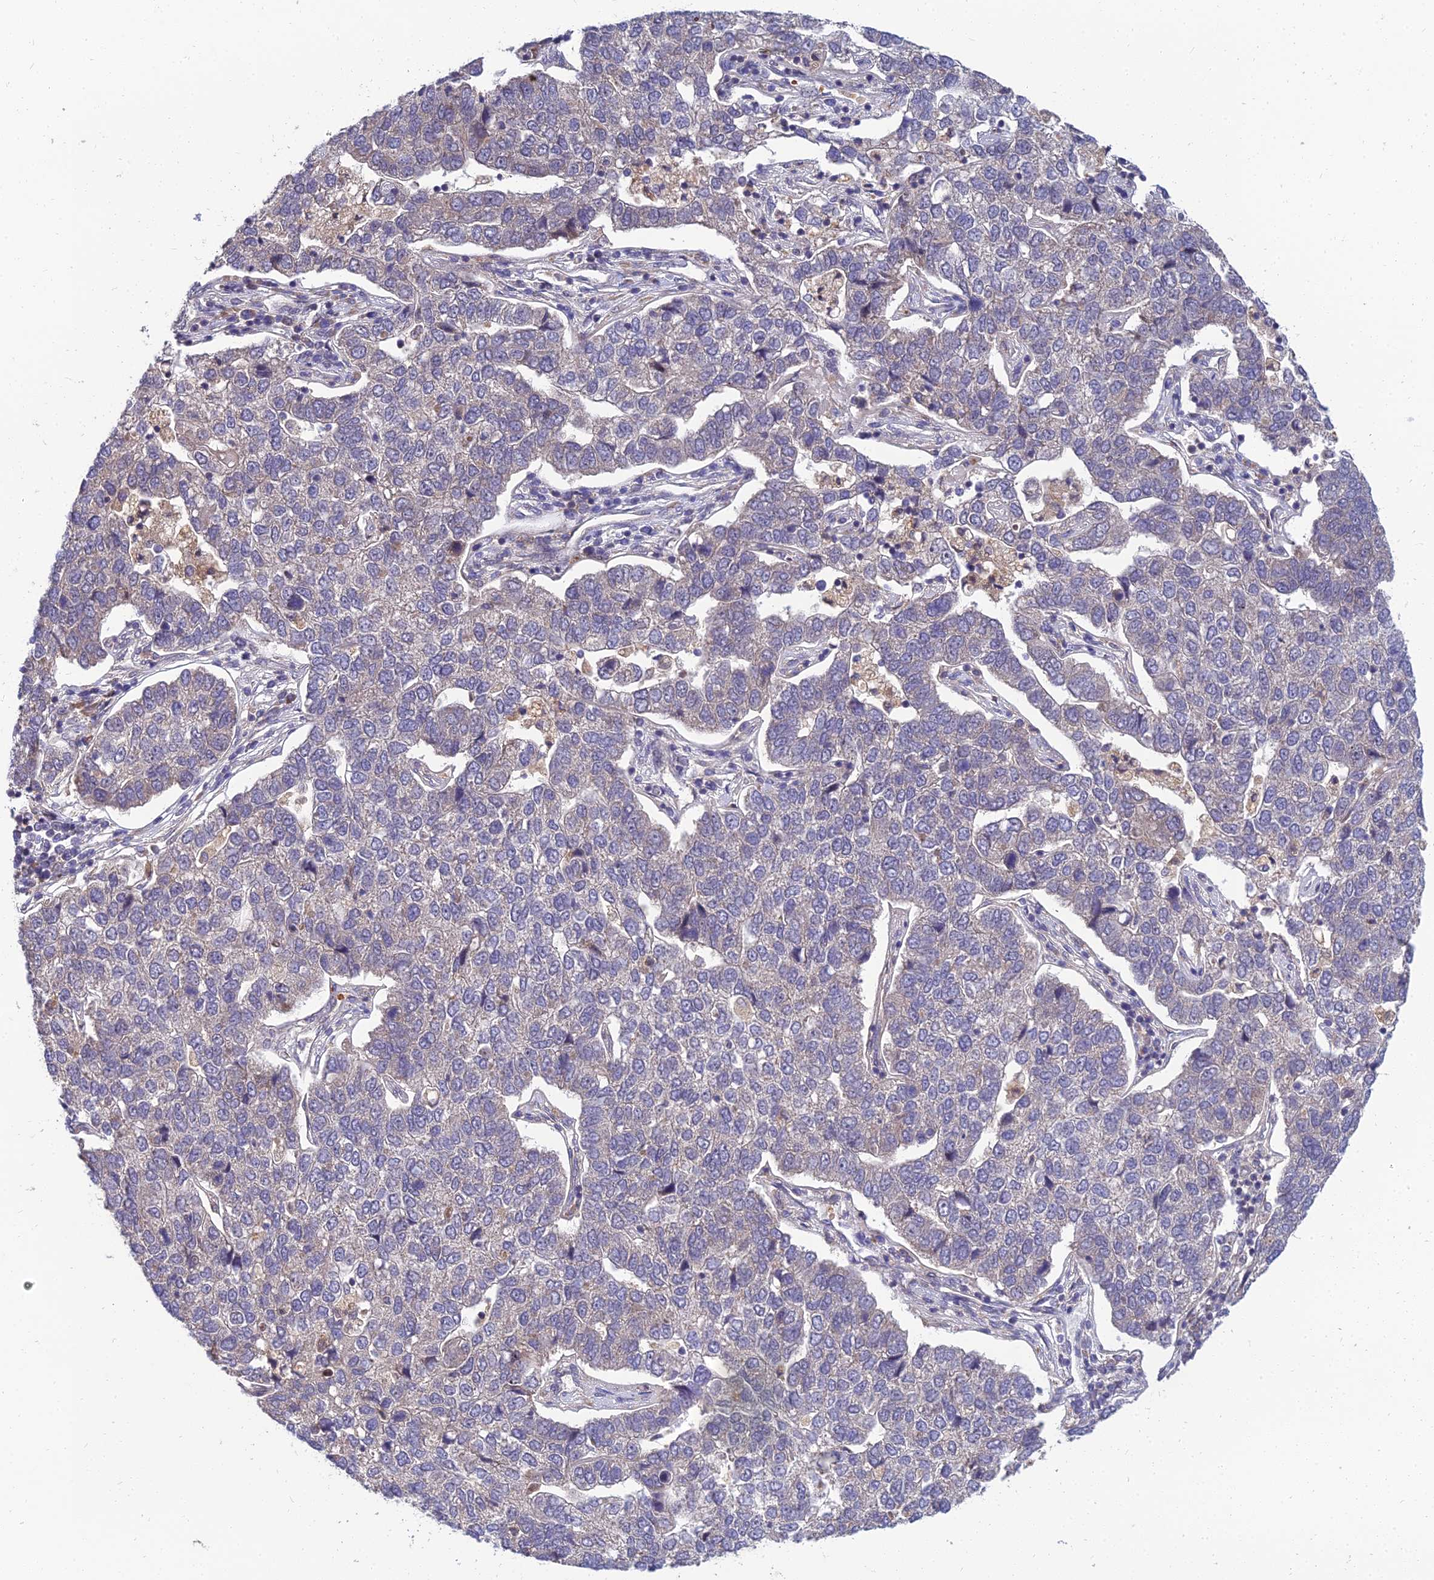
{"staining": {"intensity": "negative", "quantity": "none", "location": "none"}, "tissue": "pancreatic cancer", "cell_type": "Tumor cells", "image_type": "cancer", "snomed": [{"axis": "morphology", "description": "Adenocarcinoma, NOS"}, {"axis": "topography", "description": "Pancreas"}], "caption": "Human pancreatic cancer stained for a protein using immunohistochemistry (IHC) demonstrates no positivity in tumor cells.", "gene": "NPY", "patient": {"sex": "female", "age": 61}}